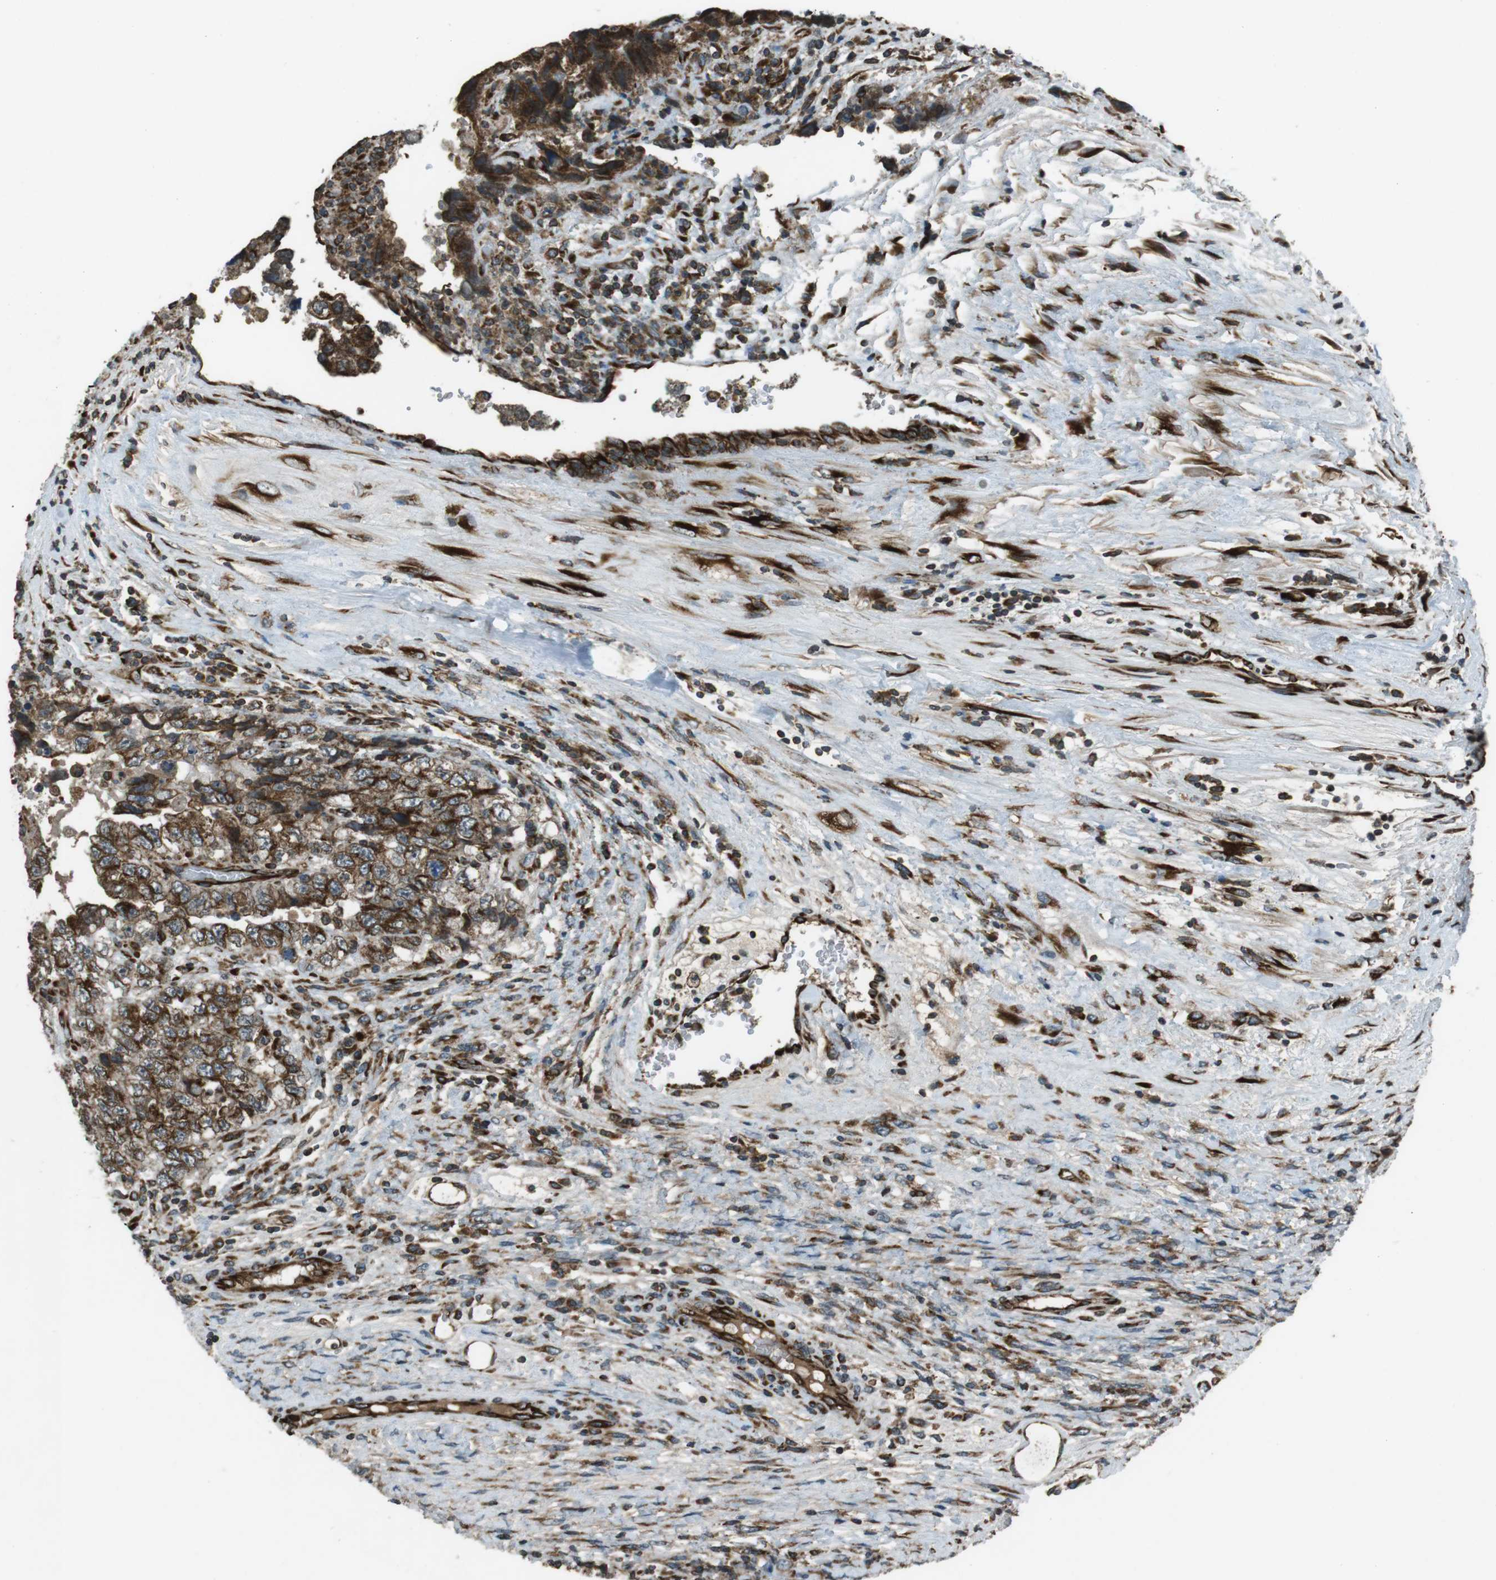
{"staining": {"intensity": "strong", "quantity": ">75%", "location": "cytoplasmic/membranous"}, "tissue": "testis cancer", "cell_type": "Tumor cells", "image_type": "cancer", "snomed": [{"axis": "morphology", "description": "Carcinoma, Embryonal, NOS"}, {"axis": "topography", "description": "Testis"}], "caption": "A high-resolution photomicrograph shows immunohistochemistry staining of testis cancer, which shows strong cytoplasmic/membranous expression in approximately >75% of tumor cells. (Brightfield microscopy of DAB IHC at high magnification).", "gene": "KTN1", "patient": {"sex": "male", "age": 36}}